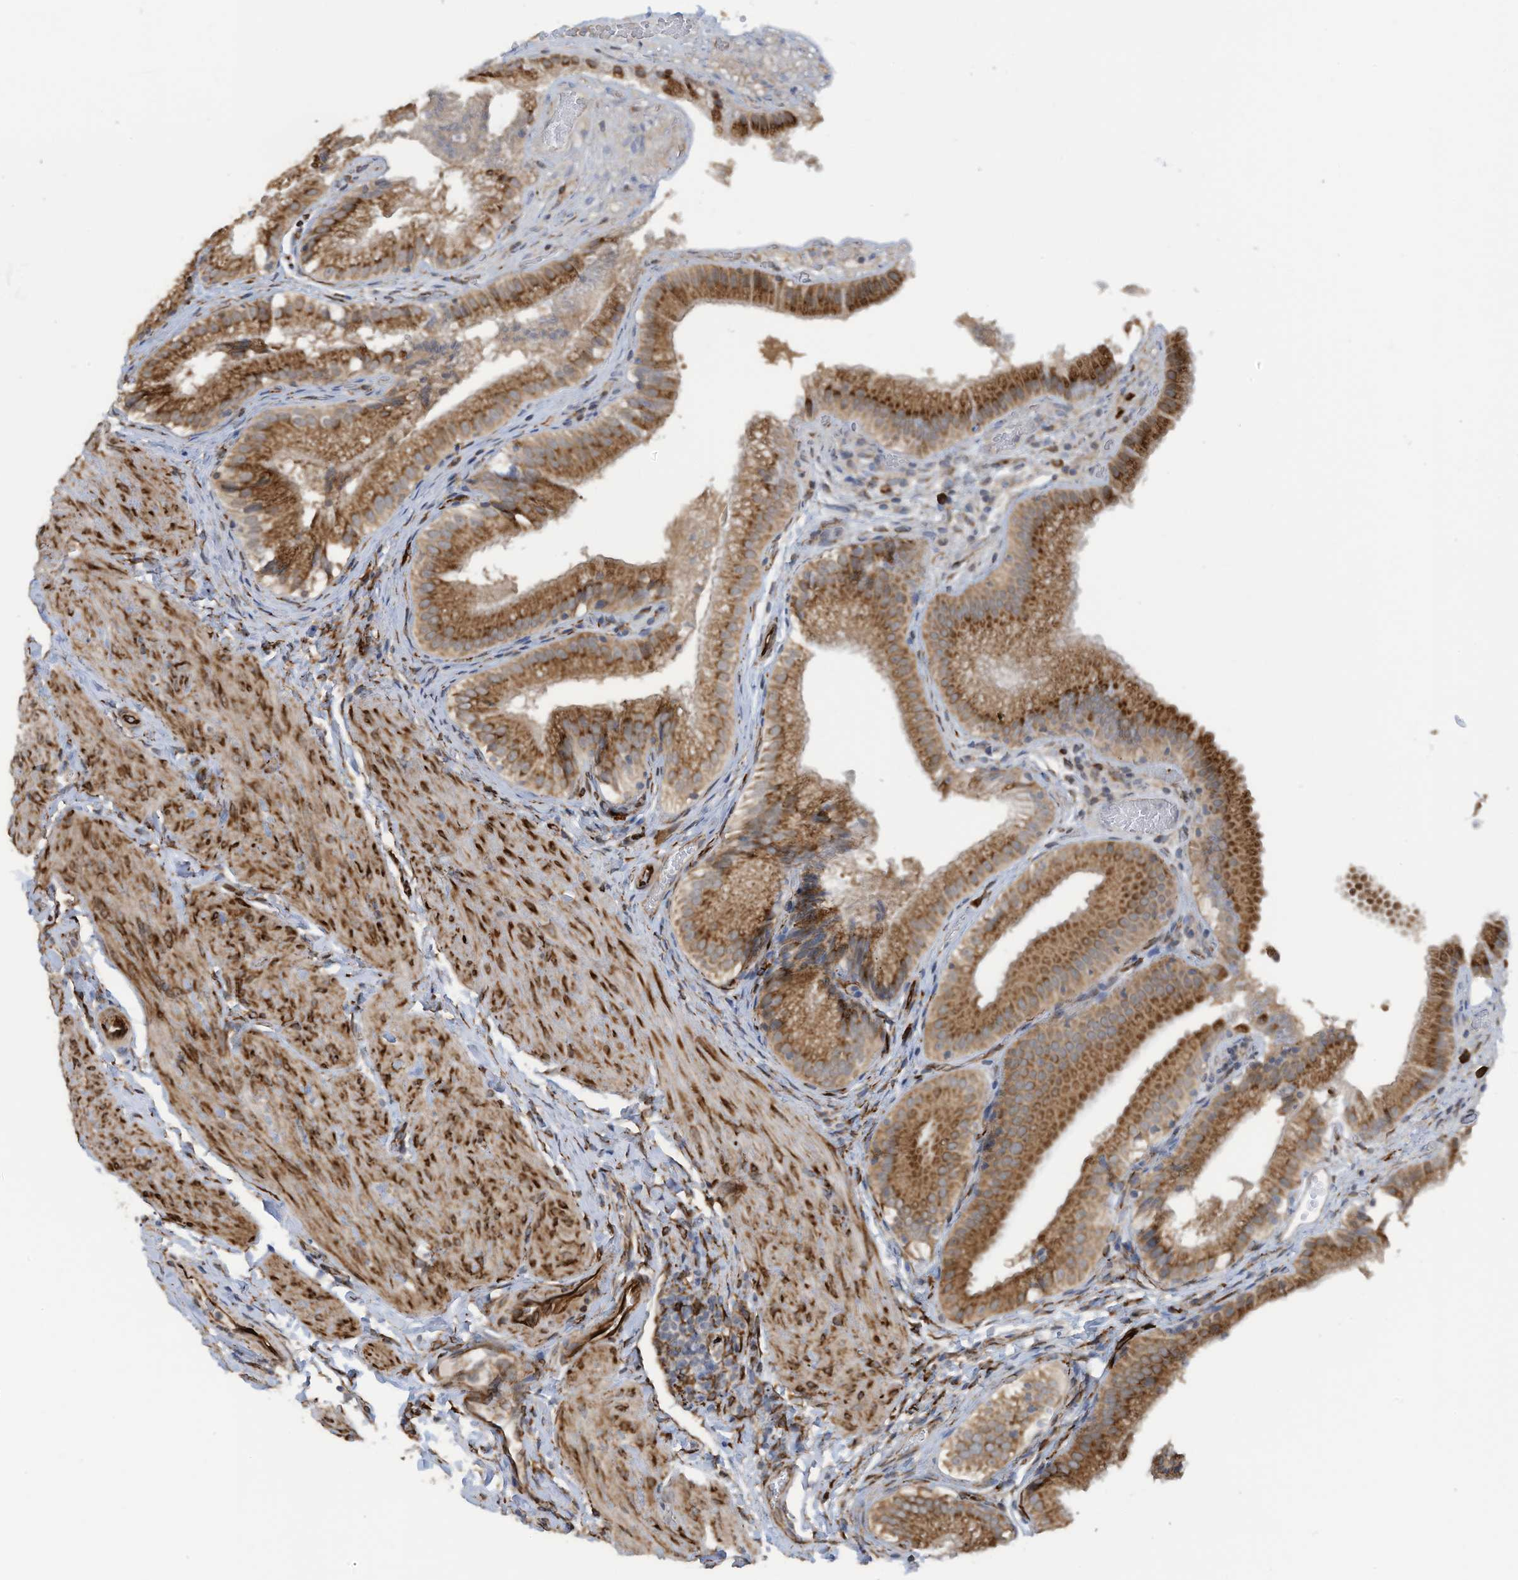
{"staining": {"intensity": "strong", "quantity": ">75%", "location": "cytoplasmic/membranous"}, "tissue": "gallbladder", "cell_type": "Glandular cells", "image_type": "normal", "snomed": [{"axis": "morphology", "description": "Normal tissue, NOS"}, {"axis": "topography", "description": "Gallbladder"}], "caption": "The immunohistochemical stain shows strong cytoplasmic/membranous staining in glandular cells of normal gallbladder.", "gene": "ZBTB45", "patient": {"sex": "female", "age": 30}}